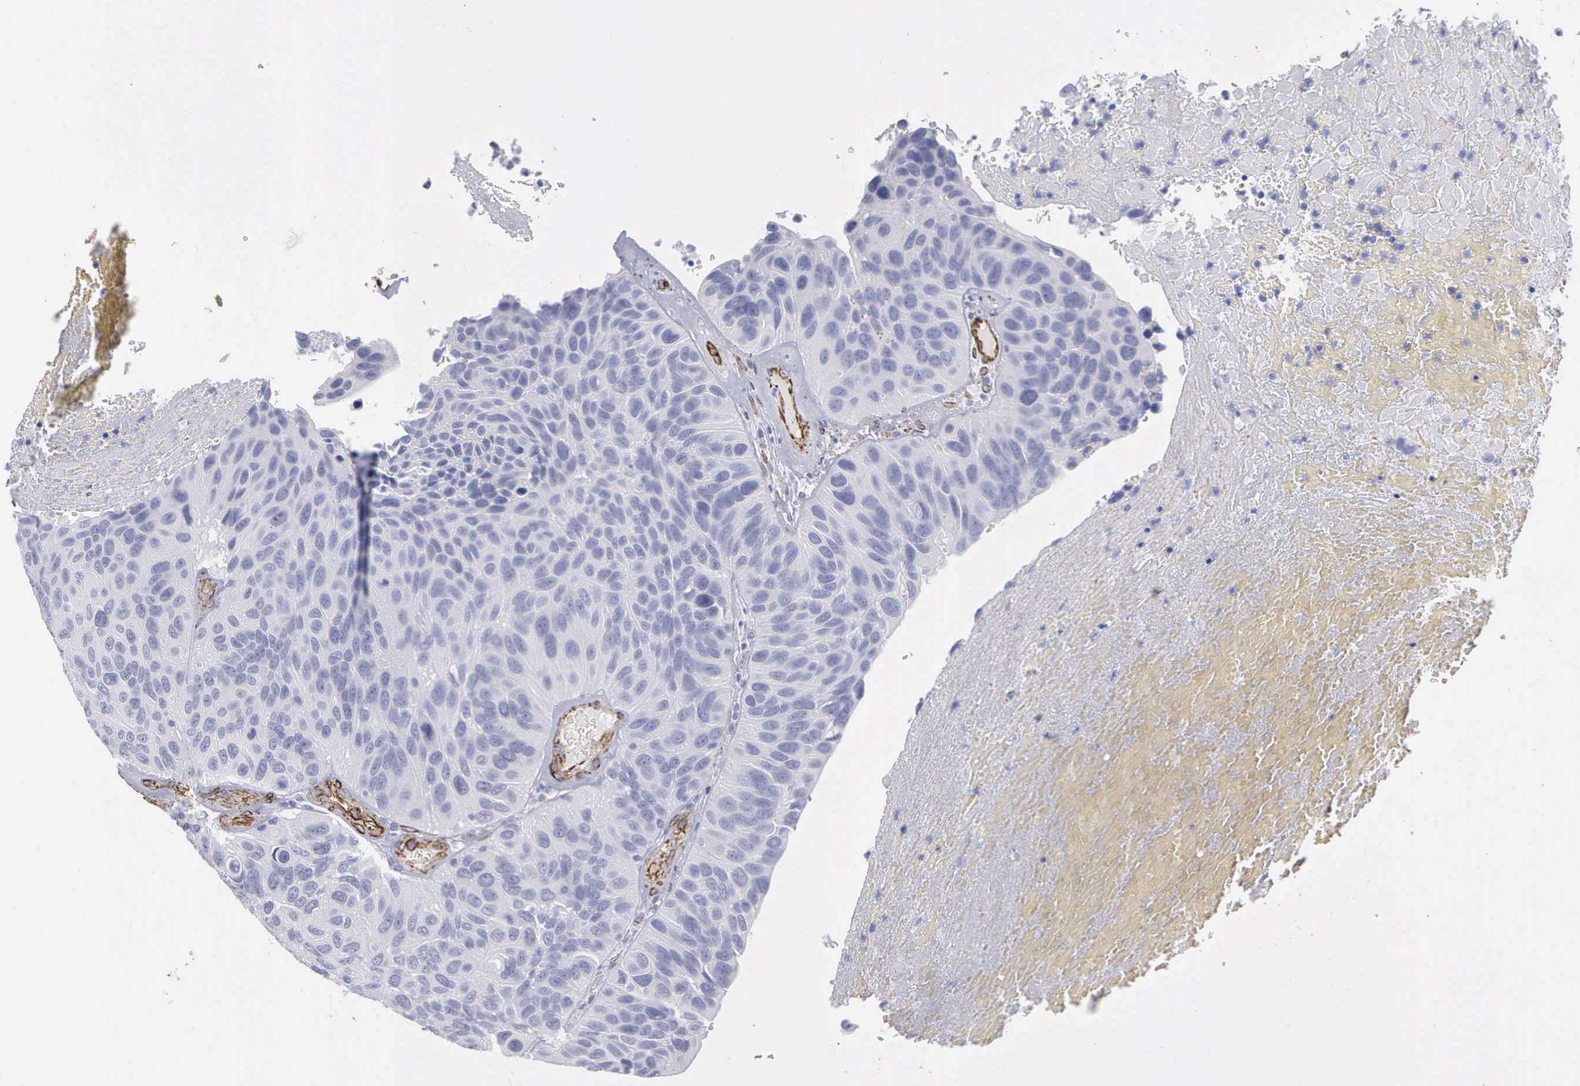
{"staining": {"intensity": "negative", "quantity": "none", "location": "none"}, "tissue": "urothelial cancer", "cell_type": "Tumor cells", "image_type": "cancer", "snomed": [{"axis": "morphology", "description": "Urothelial carcinoma, High grade"}, {"axis": "topography", "description": "Urinary bladder"}], "caption": "An immunohistochemistry photomicrograph of high-grade urothelial carcinoma is shown. There is no staining in tumor cells of high-grade urothelial carcinoma.", "gene": "MAGEB10", "patient": {"sex": "male", "age": 66}}